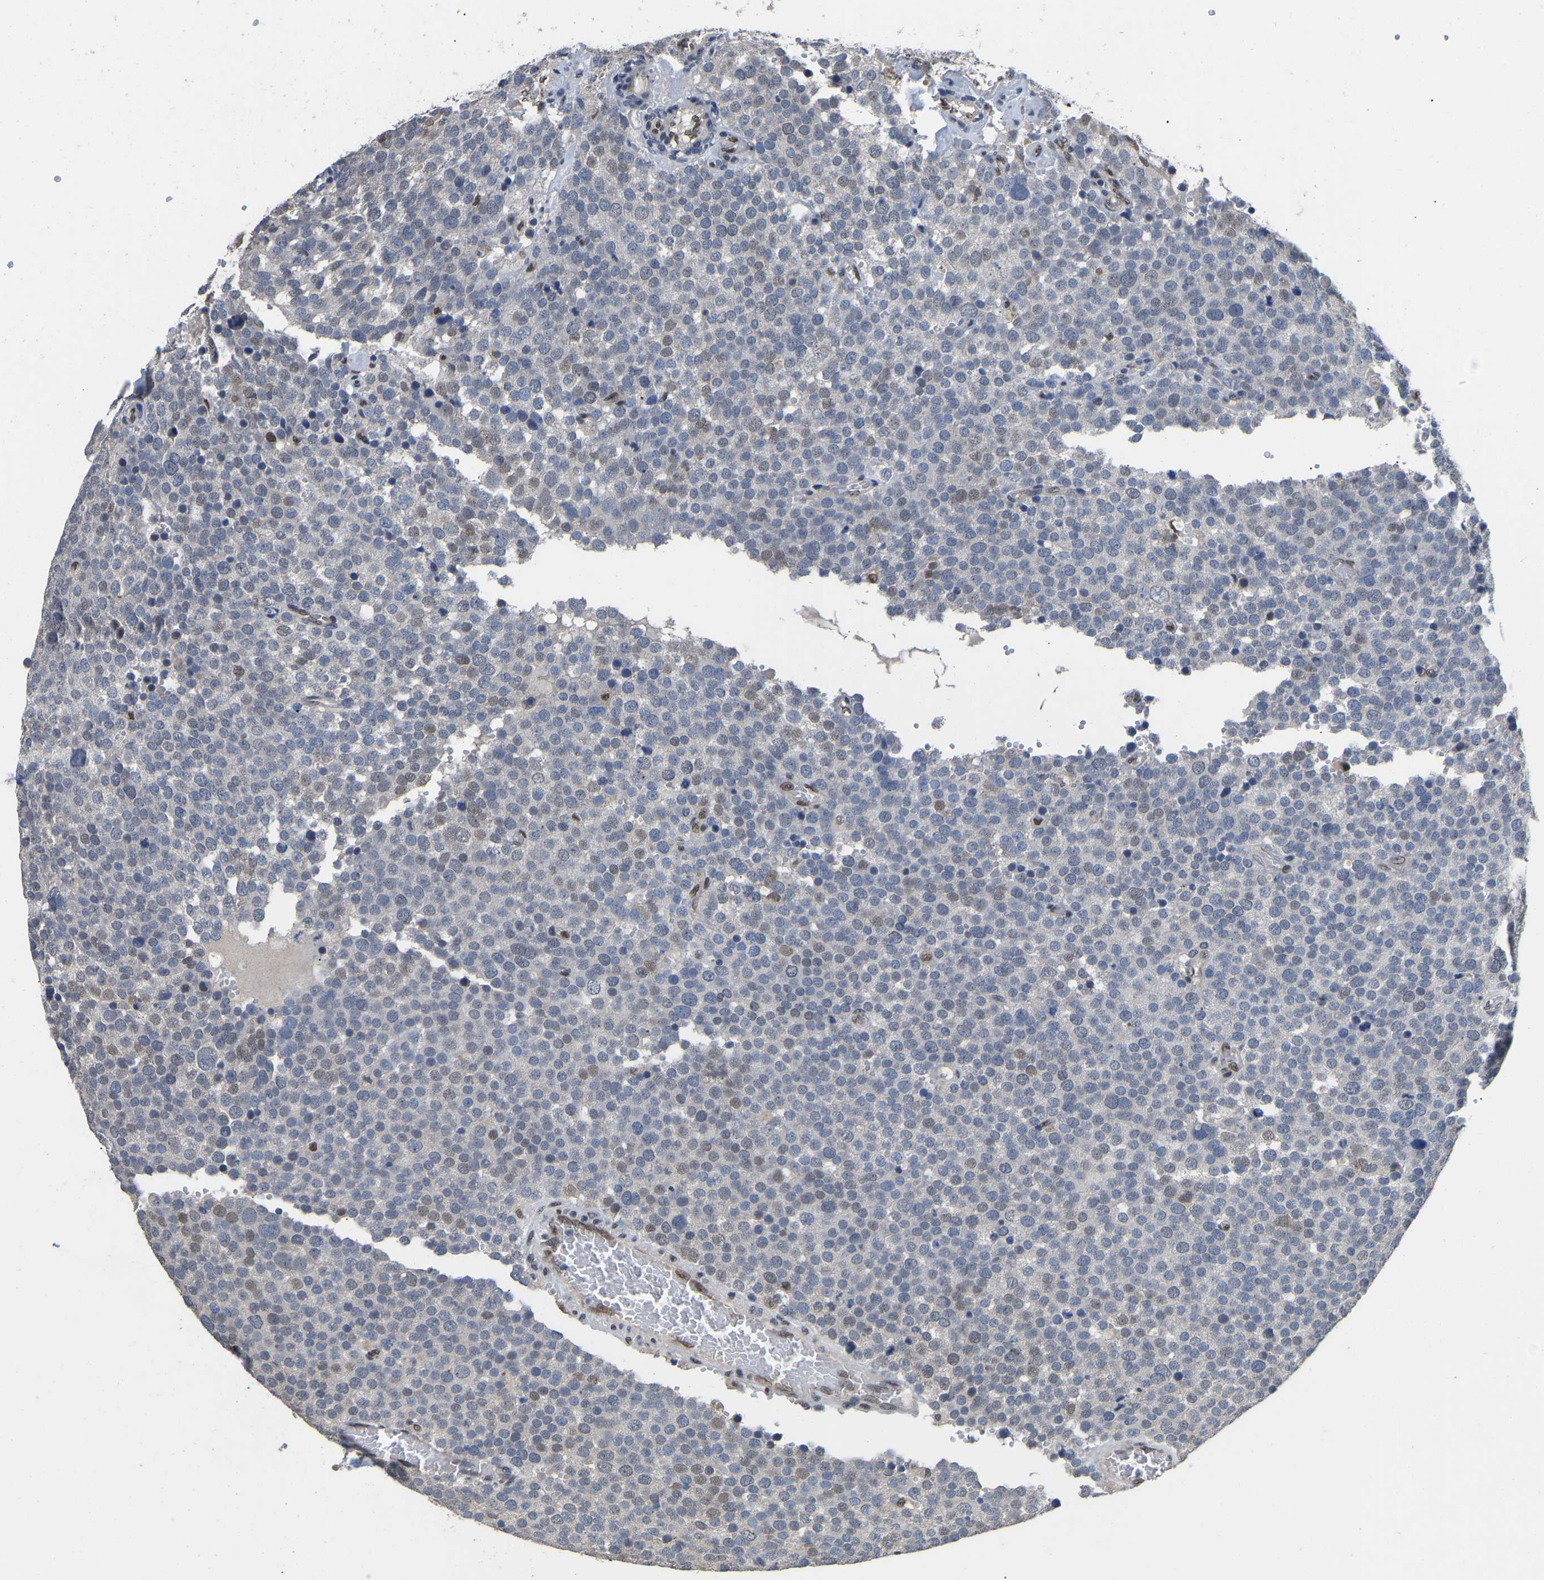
{"staining": {"intensity": "moderate", "quantity": "25%-75%", "location": "nuclear"}, "tissue": "testis cancer", "cell_type": "Tumor cells", "image_type": "cancer", "snomed": [{"axis": "morphology", "description": "Normal tissue, NOS"}, {"axis": "morphology", "description": "Seminoma, NOS"}, {"axis": "topography", "description": "Testis"}], "caption": "Immunohistochemical staining of human testis seminoma displays medium levels of moderate nuclear staining in approximately 25%-75% of tumor cells.", "gene": "QKI", "patient": {"sex": "male", "age": 71}}